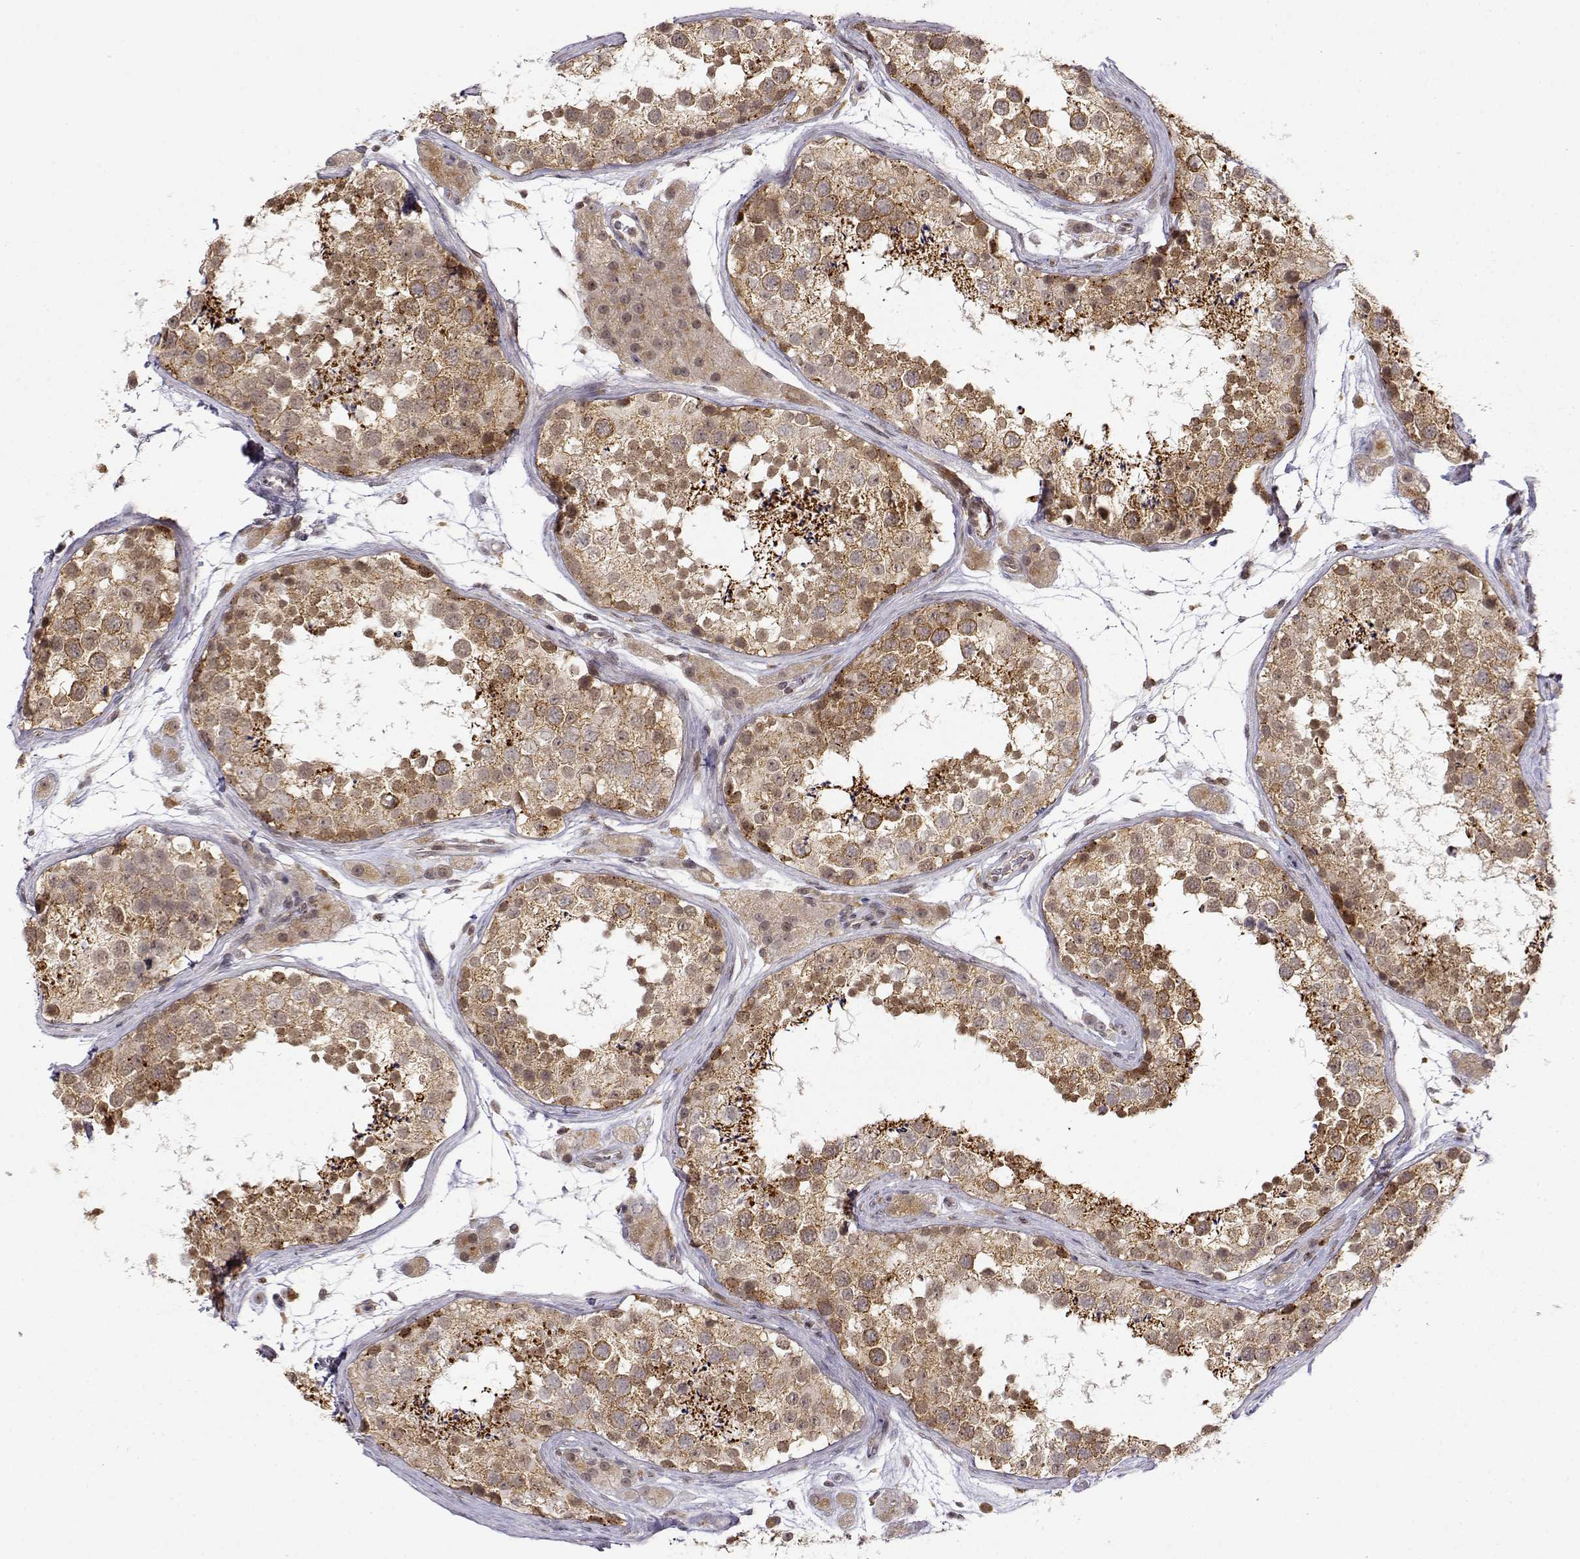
{"staining": {"intensity": "strong", "quantity": ">75%", "location": "cytoplasmic/membranous"}, "tissue": "testis", "cell_type": "Cells in seminiferous ducts", "image_type": "normal", "snomed": [{"axis": "morphology", "description": "Normal tissue, NOS"}, {"axis": "topography", "description": "Testis"}], "caption": "Brown immunohistochemical staining in benign human testis shows strong cytoplasmic/membranous expression in about >75% of cells in seminiferous ducts.", "gene": "RNF13", "patient": {"sex": "male", "age": 41}}